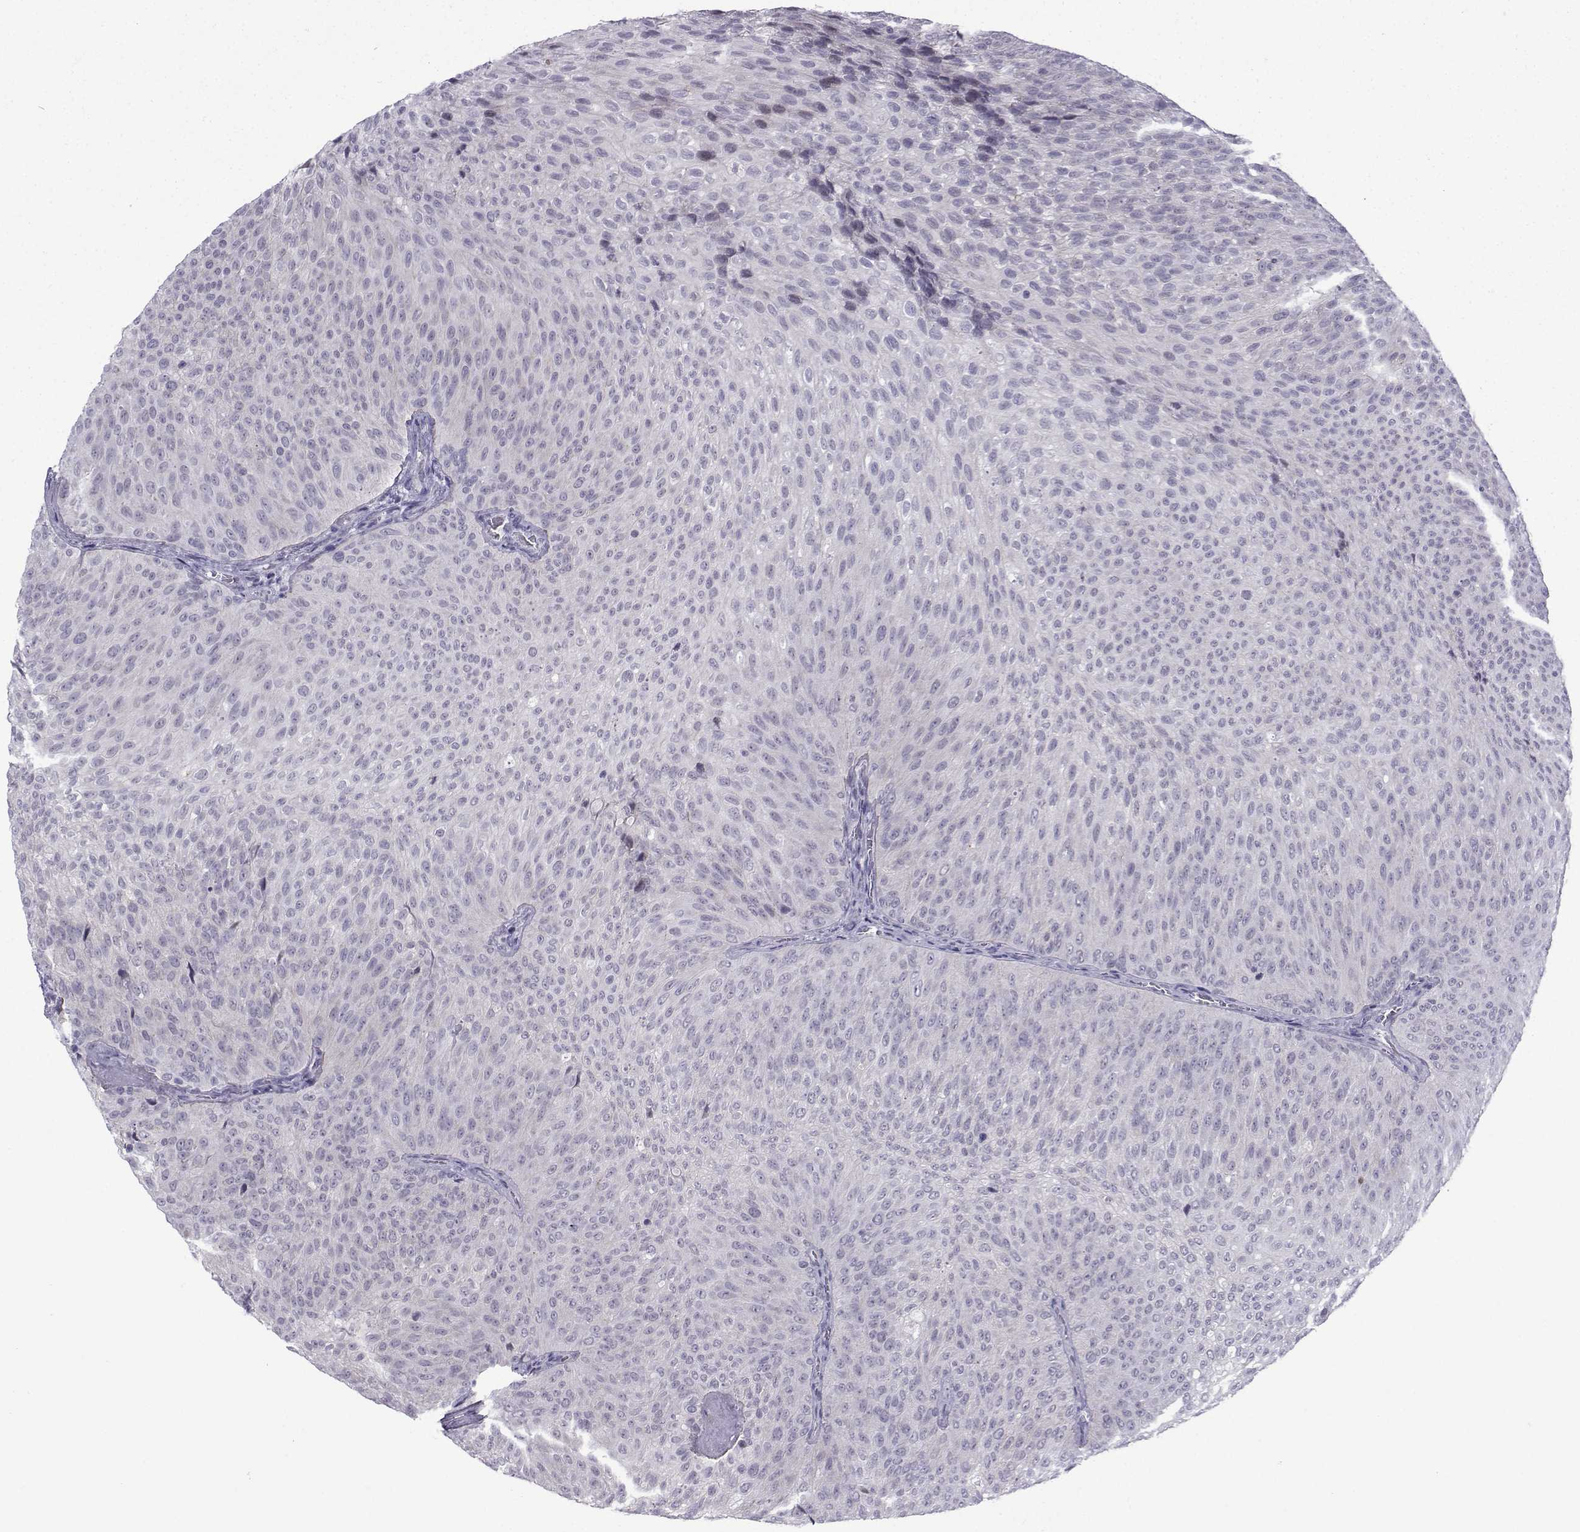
{"staining": {"intensity": "negative", "quantity": "none", "location": "none"}, "tissue": "urothelial cancer", "cell_type": "Tumor cells", "image_type": "cancer", "snomed": [{"axis": "morphology", "description": "Urothelial carcinoma, Low grade"}, {"axis": "topography", "description": "Urinary bladder"}], "caption": "The image displays no staining of tumor cells in urothelial cancer. (Brightfield microscopy of DAB immunohistochemistry at high magnification).", "gene": "CFAP53", "patient": {"sex": "male", "age": 78}}